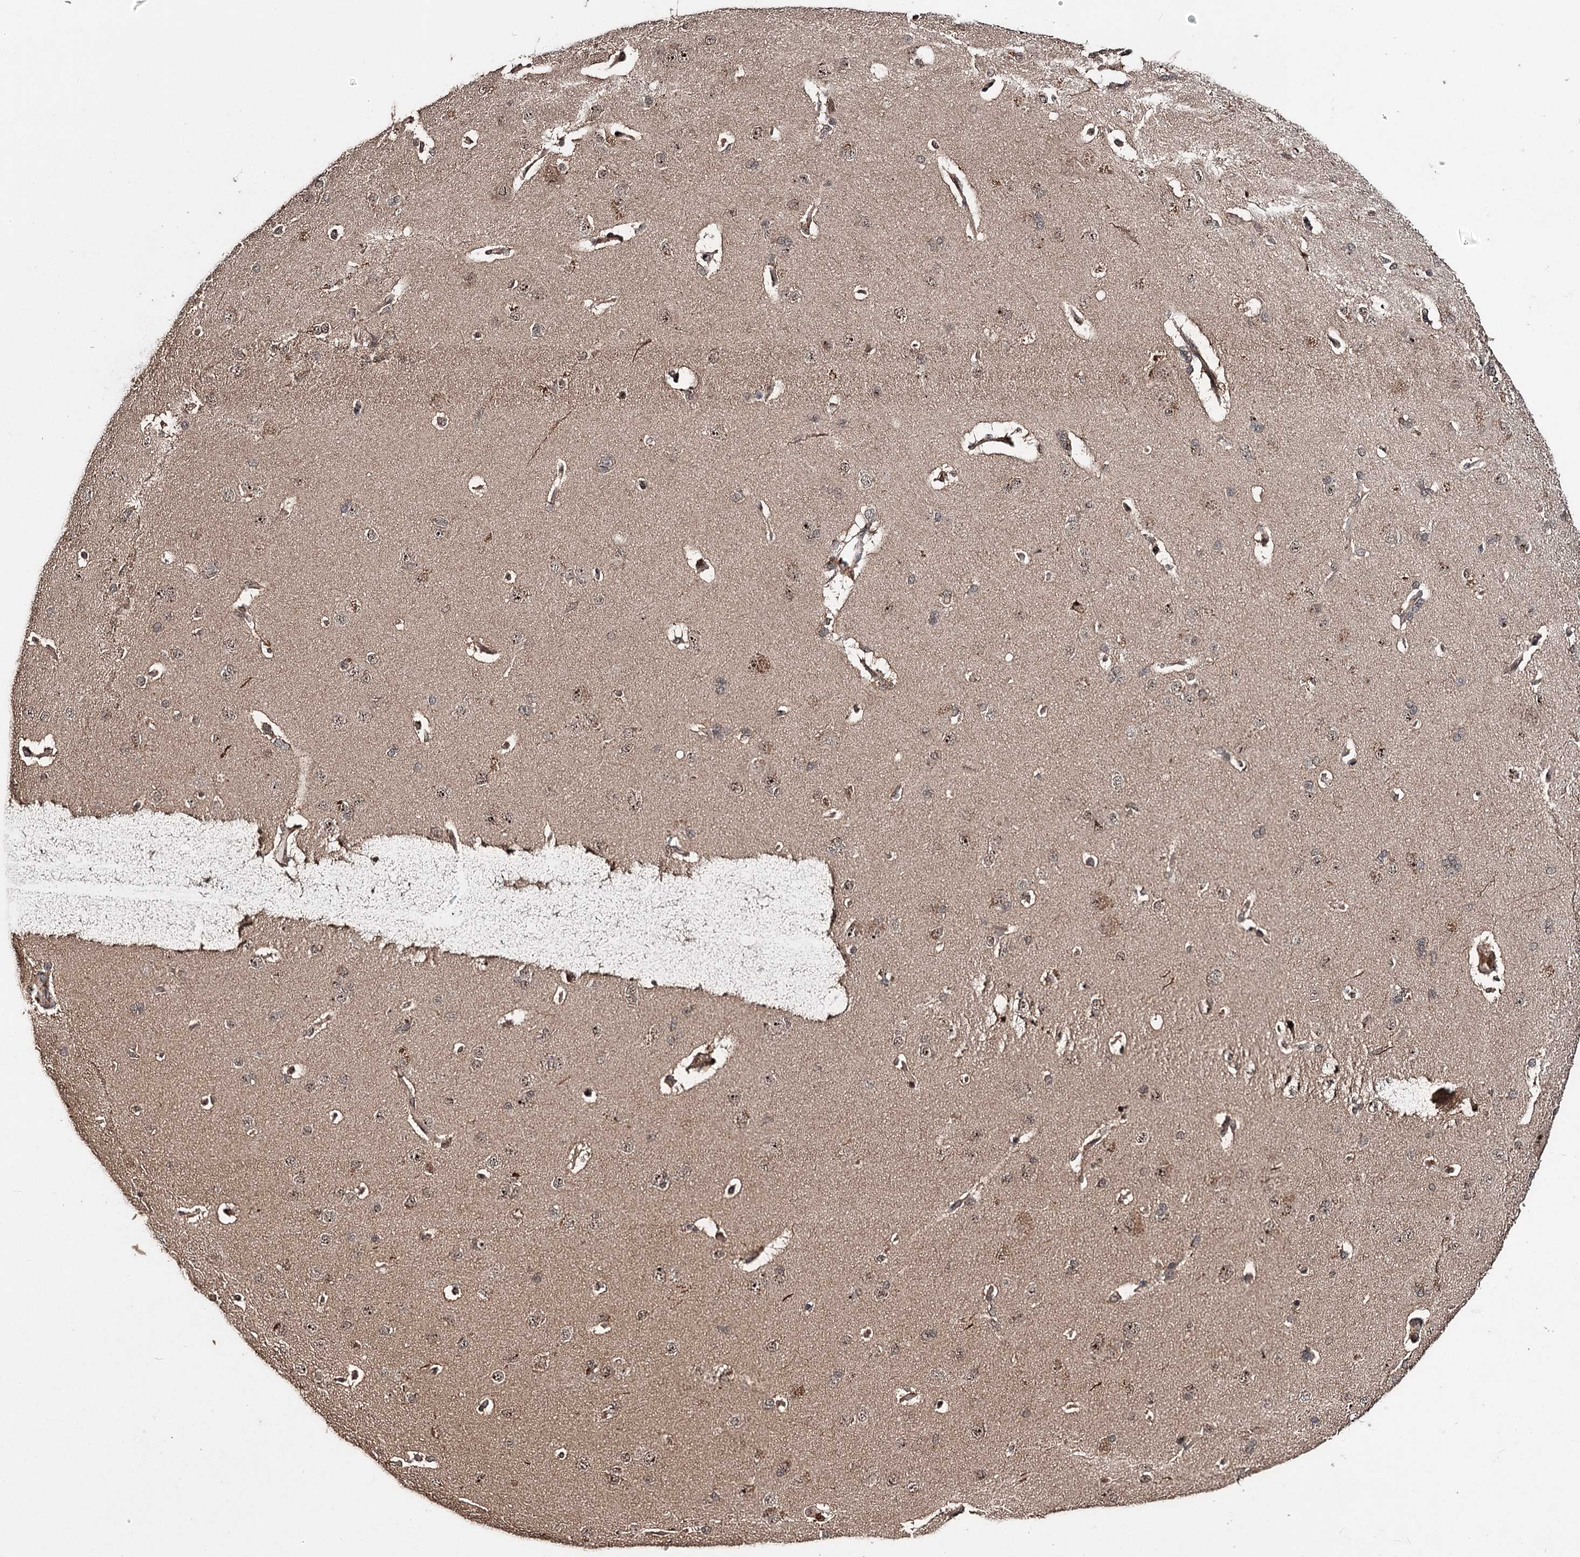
{"staining": {"intensity": "moderate", "quantity": ">75%", "location": "cytoplasmic/membranous,nuclear"}, "tissue": "cerebral cortex", "cell_type": "Endothelial cells", "image_type": "normal", "snomed": [{"axis": "morphology", "description": "Normal tissue, NOS"}, {"axis": "topography", "description": "Cerebral cortex"}], "caption": "Endothelial cells display medium levels of moderate cytoplasmic/membranous,nuclear positivity in about >75% of cells in benign cerebral cortex.", "gene": "MKNK2", "patient": {"sex": "male", "age": 62}}